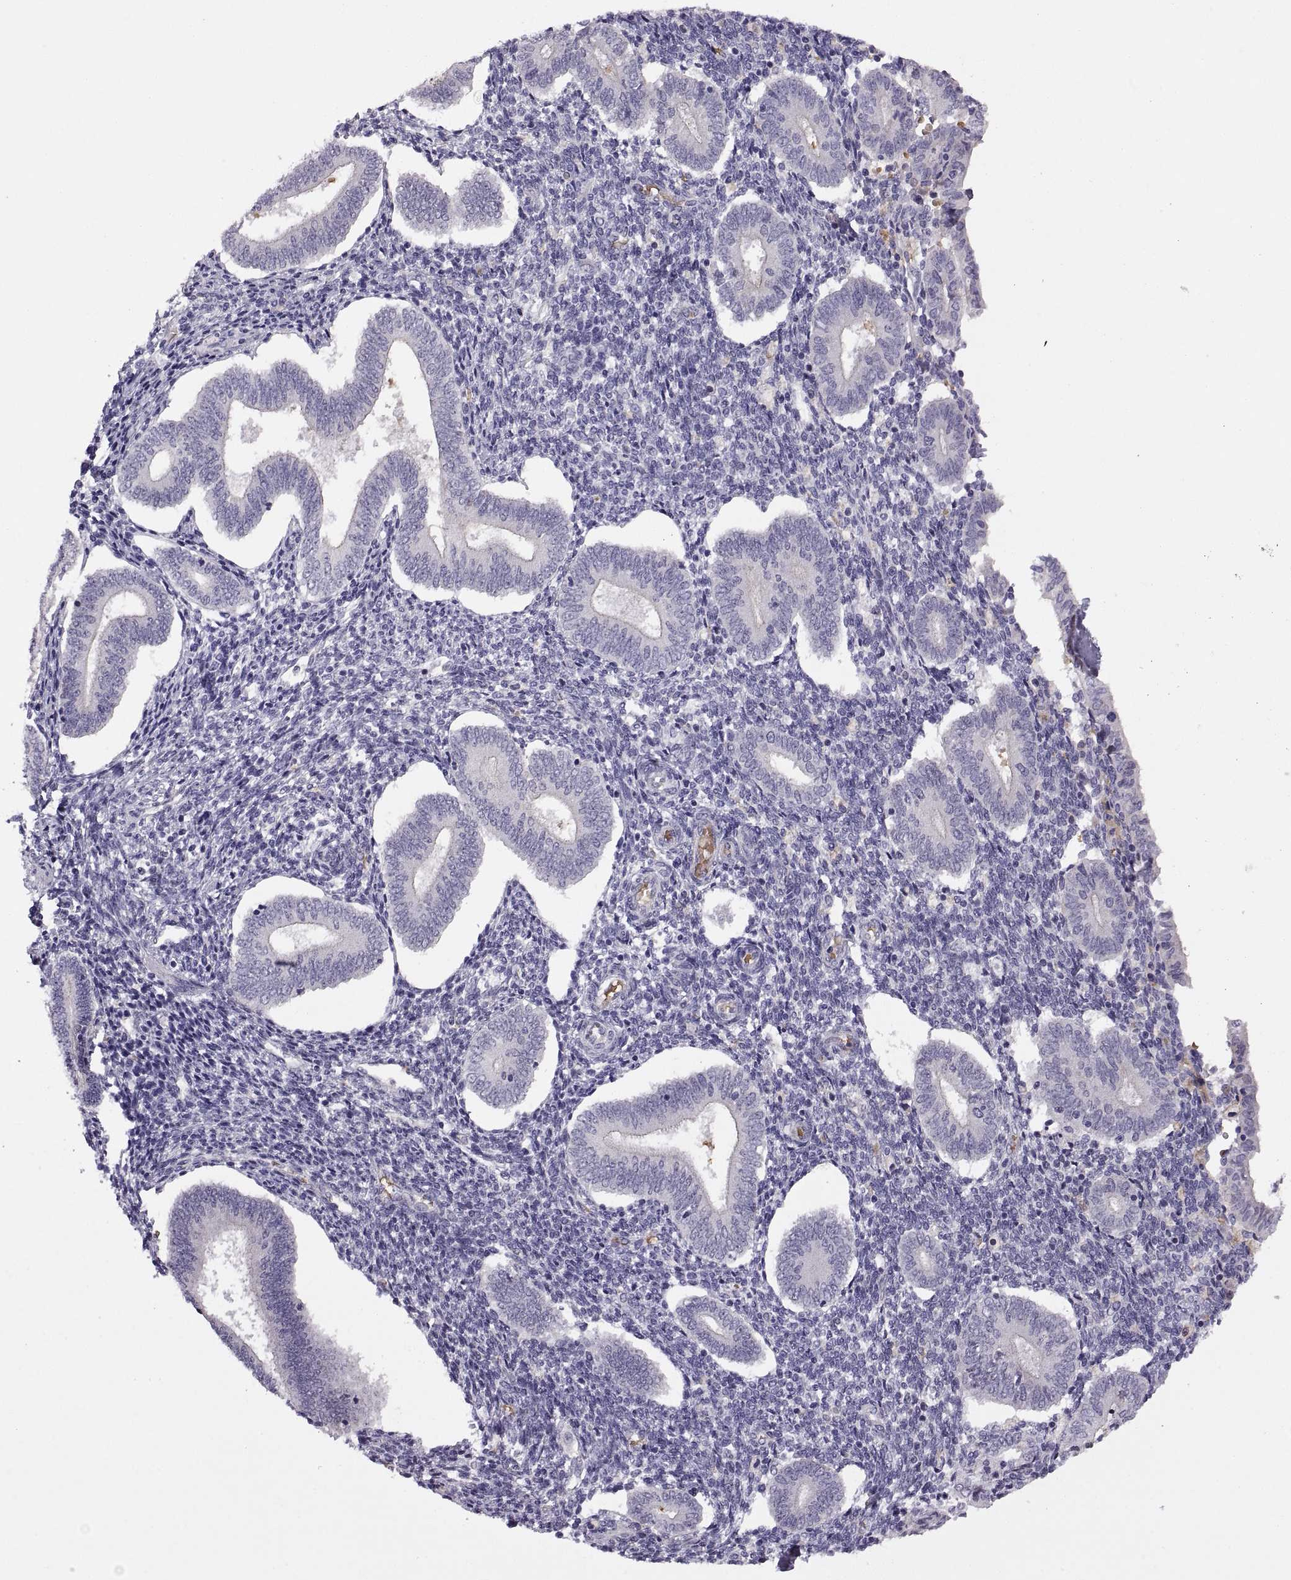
{"staining": {"intensity": "negative", "quantity": "none", "location": "none"}, "tissue": "endometrium", "cell_type": "Cells in endometrial stroma", "image_type": "normal", "snomed": [{"axis": "morphology", "description": "Normal tissue, NOS"}, {"axis": "topography", "description": "Endometrium"}], "caption": "Protein analysis of normal endometrium exhibits no significant expression in cells in endometrial stroma.", "gene": "MEIOC", "patient": {"sex": "female", "age": 40}}